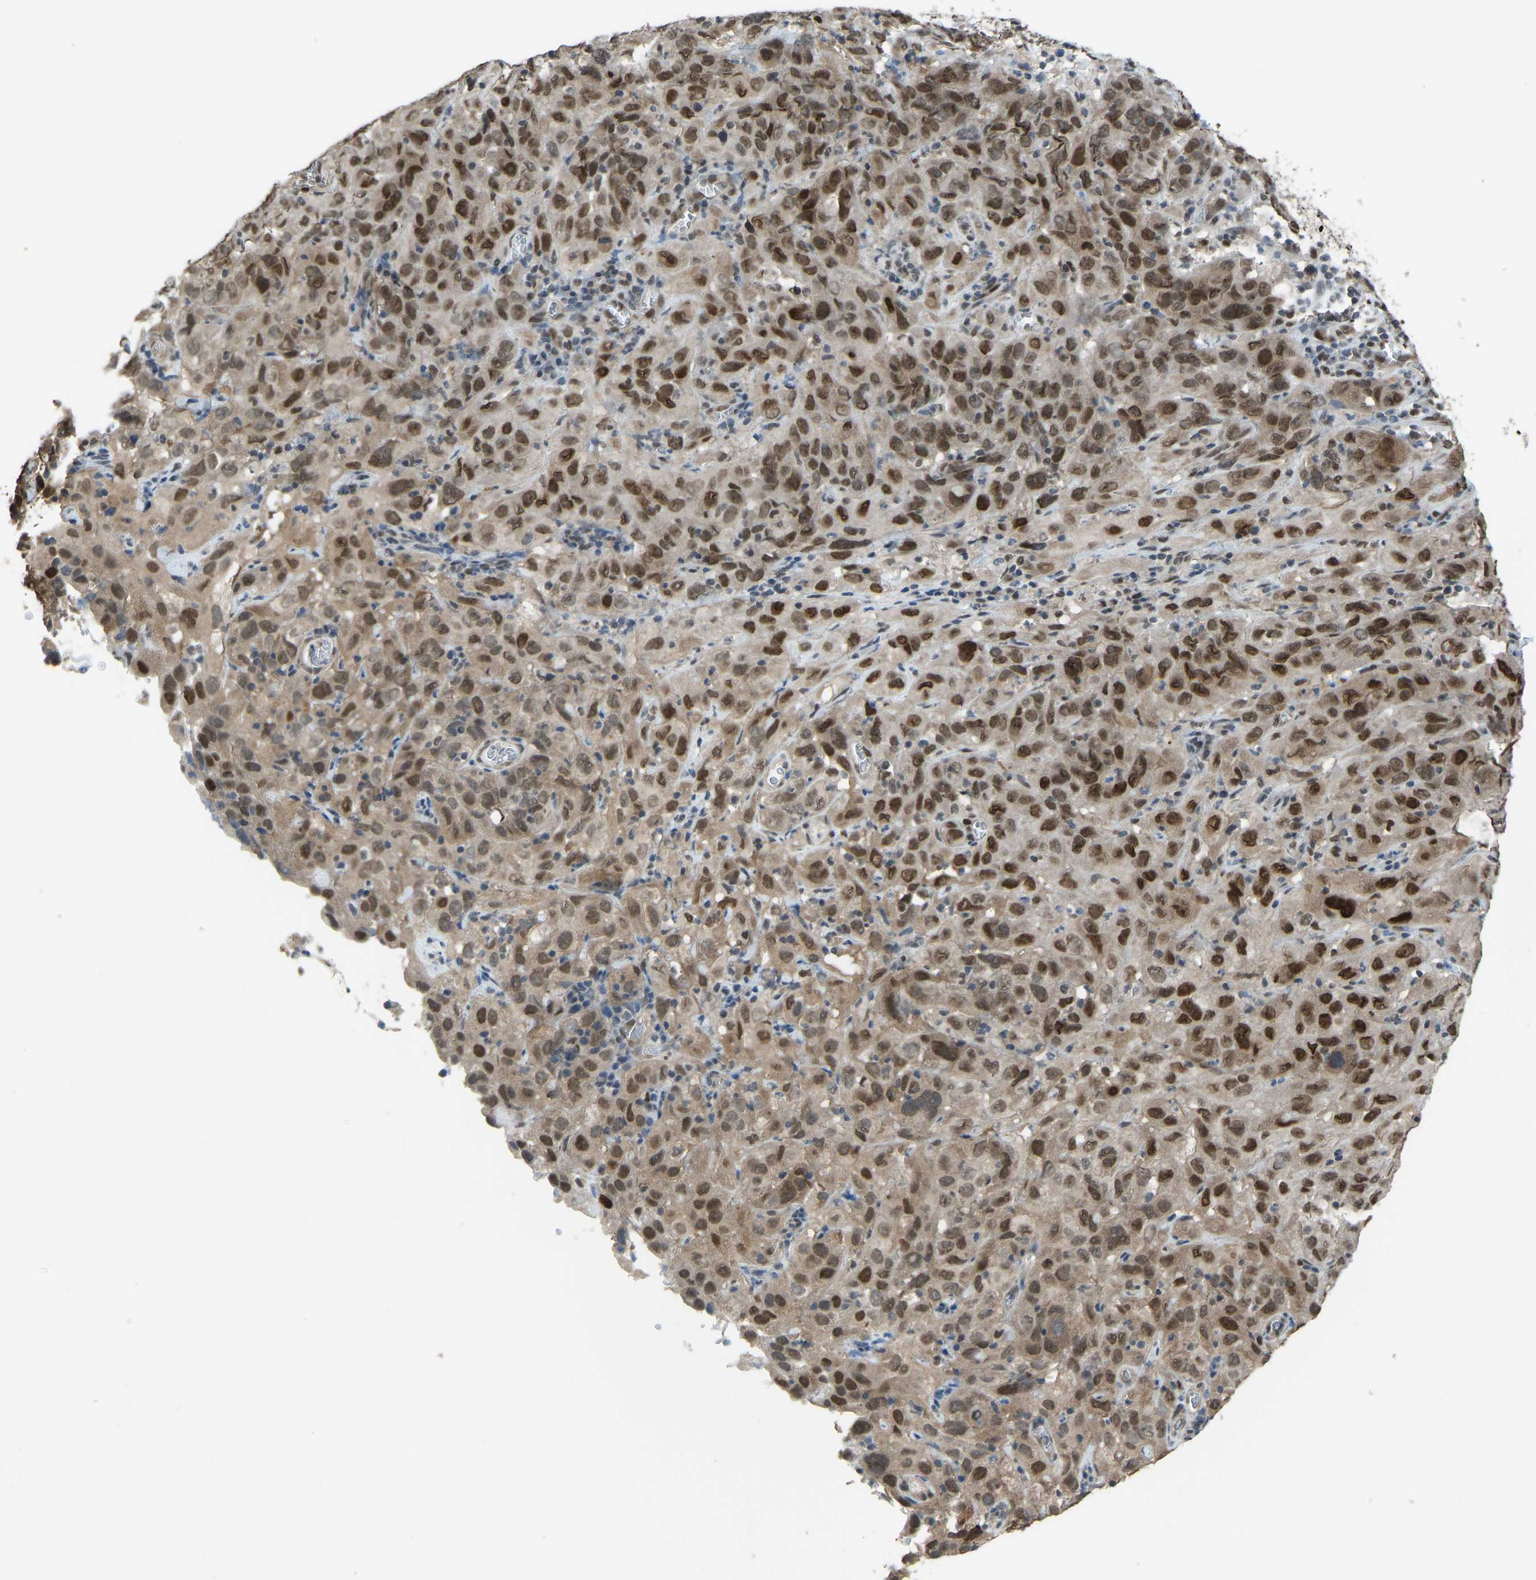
{"staining": {"intensity": "strong", "quantity": ">75%", "location": "cytoplasmic/membranous,nuclear"}, "tissue": "cervical cancer", "cell_type": "Tumor cells", "image_type": "cancer", "snomed": [{"axis": "morphology", "description": "Squamous cell carcinoma, NOS"}, {"axis": "topography", "description": "Cervix"}], "caption": "IHC (DAB) staining of squamous cell carcinoma (cervical) exhibits strong cytoplasmic/membranous and nuclear protein expression in about >75% of tumor cells.", "gene": "KPNA6", "patient": {"sex": "female", "age": 32}}